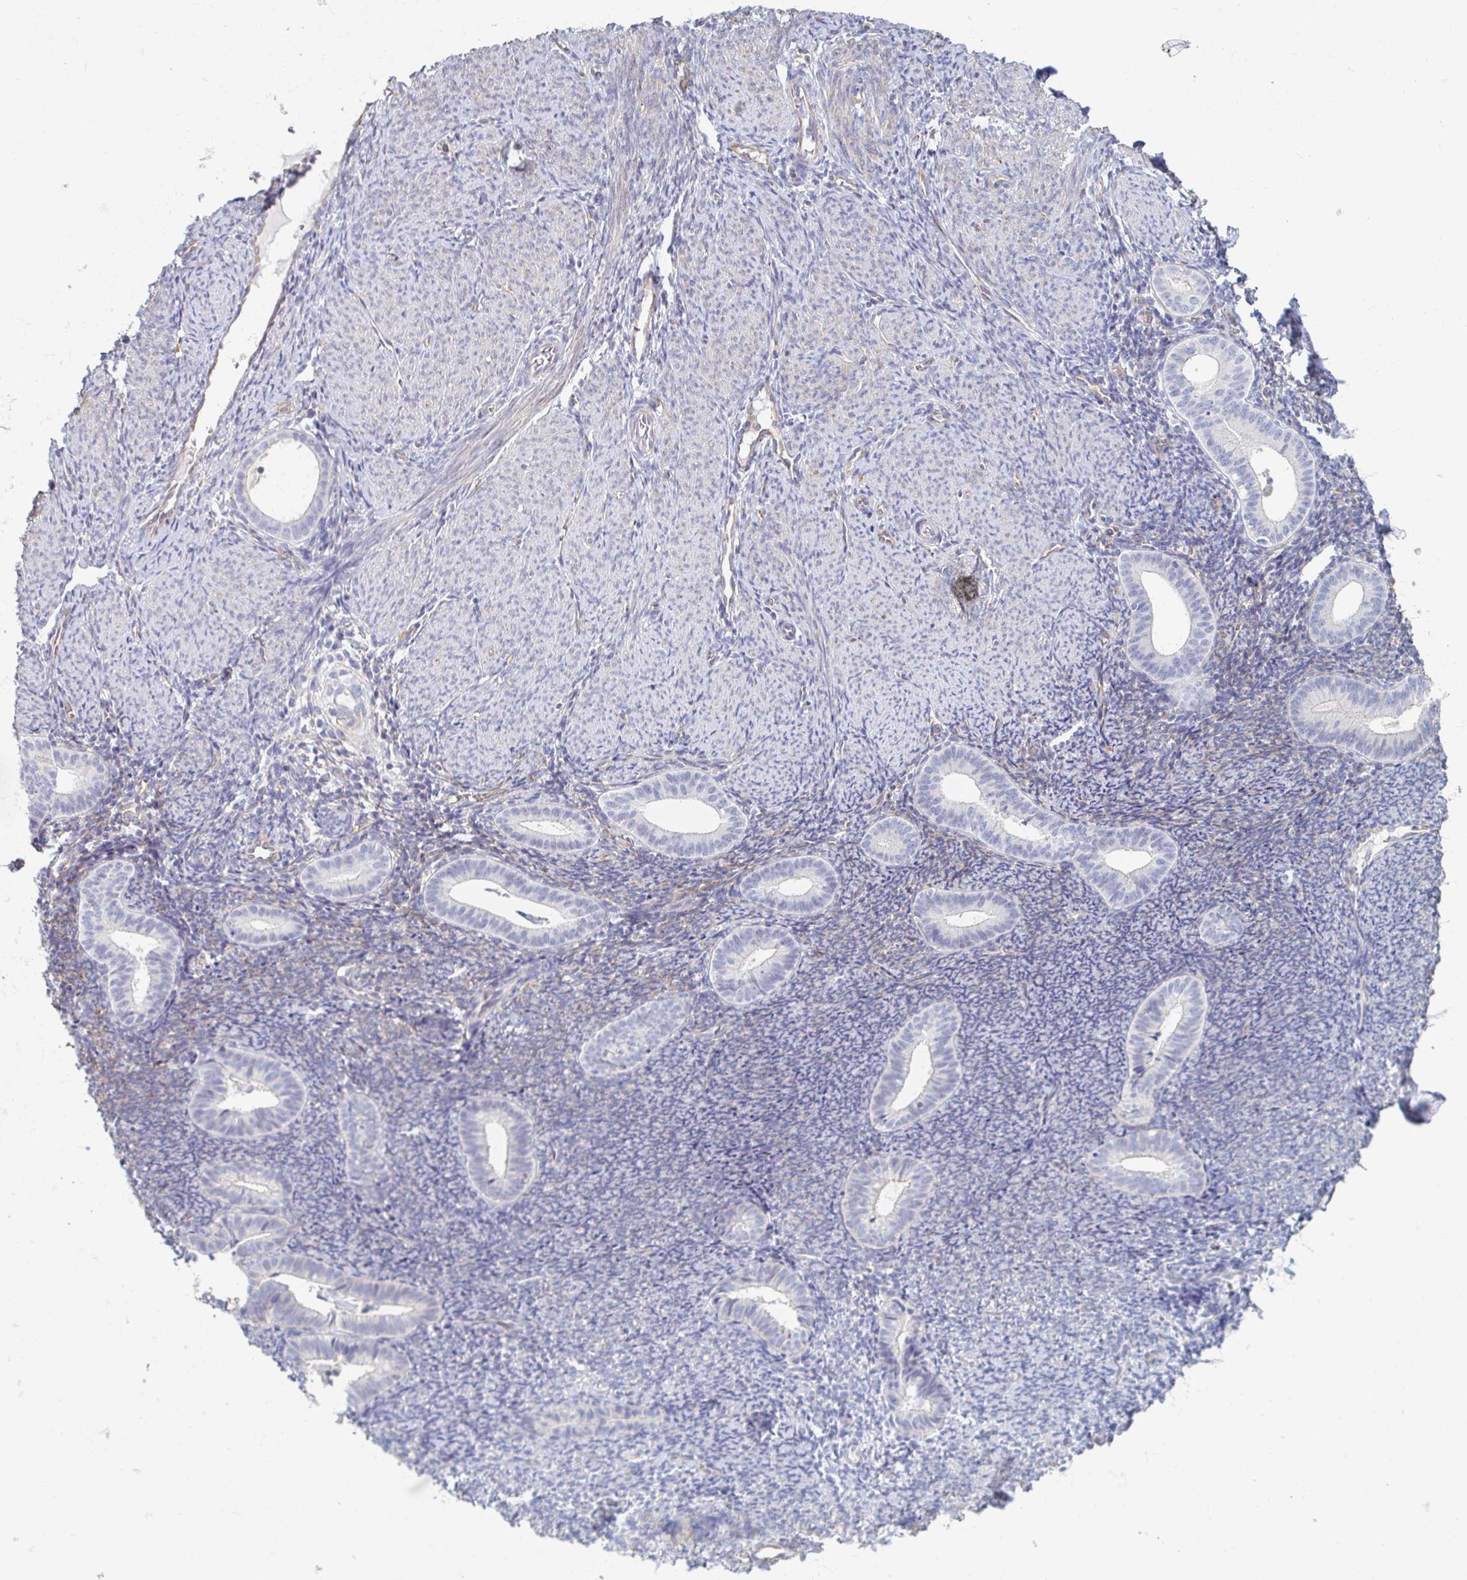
{"staining": {"intensity": "negative", "quantity": "none", "location": "none"}, "tissue": "endometrium", "cell_type": "Cells in endometrial stroma", "image_type": "normal", "snomed": [{"axis": "morphology", "description": "Normal tissue, NOS"}, {"axis": "topography", "description": "Endometrium"}], "caption": "Immunohistochemistry (IHC) histopathology image of benign human endometrium stained for a protein (brown), which displays no positivity in cells in endometrial stroma.", "gene": "MYLK2", "patient": {"sex": "female", "age": 39}}